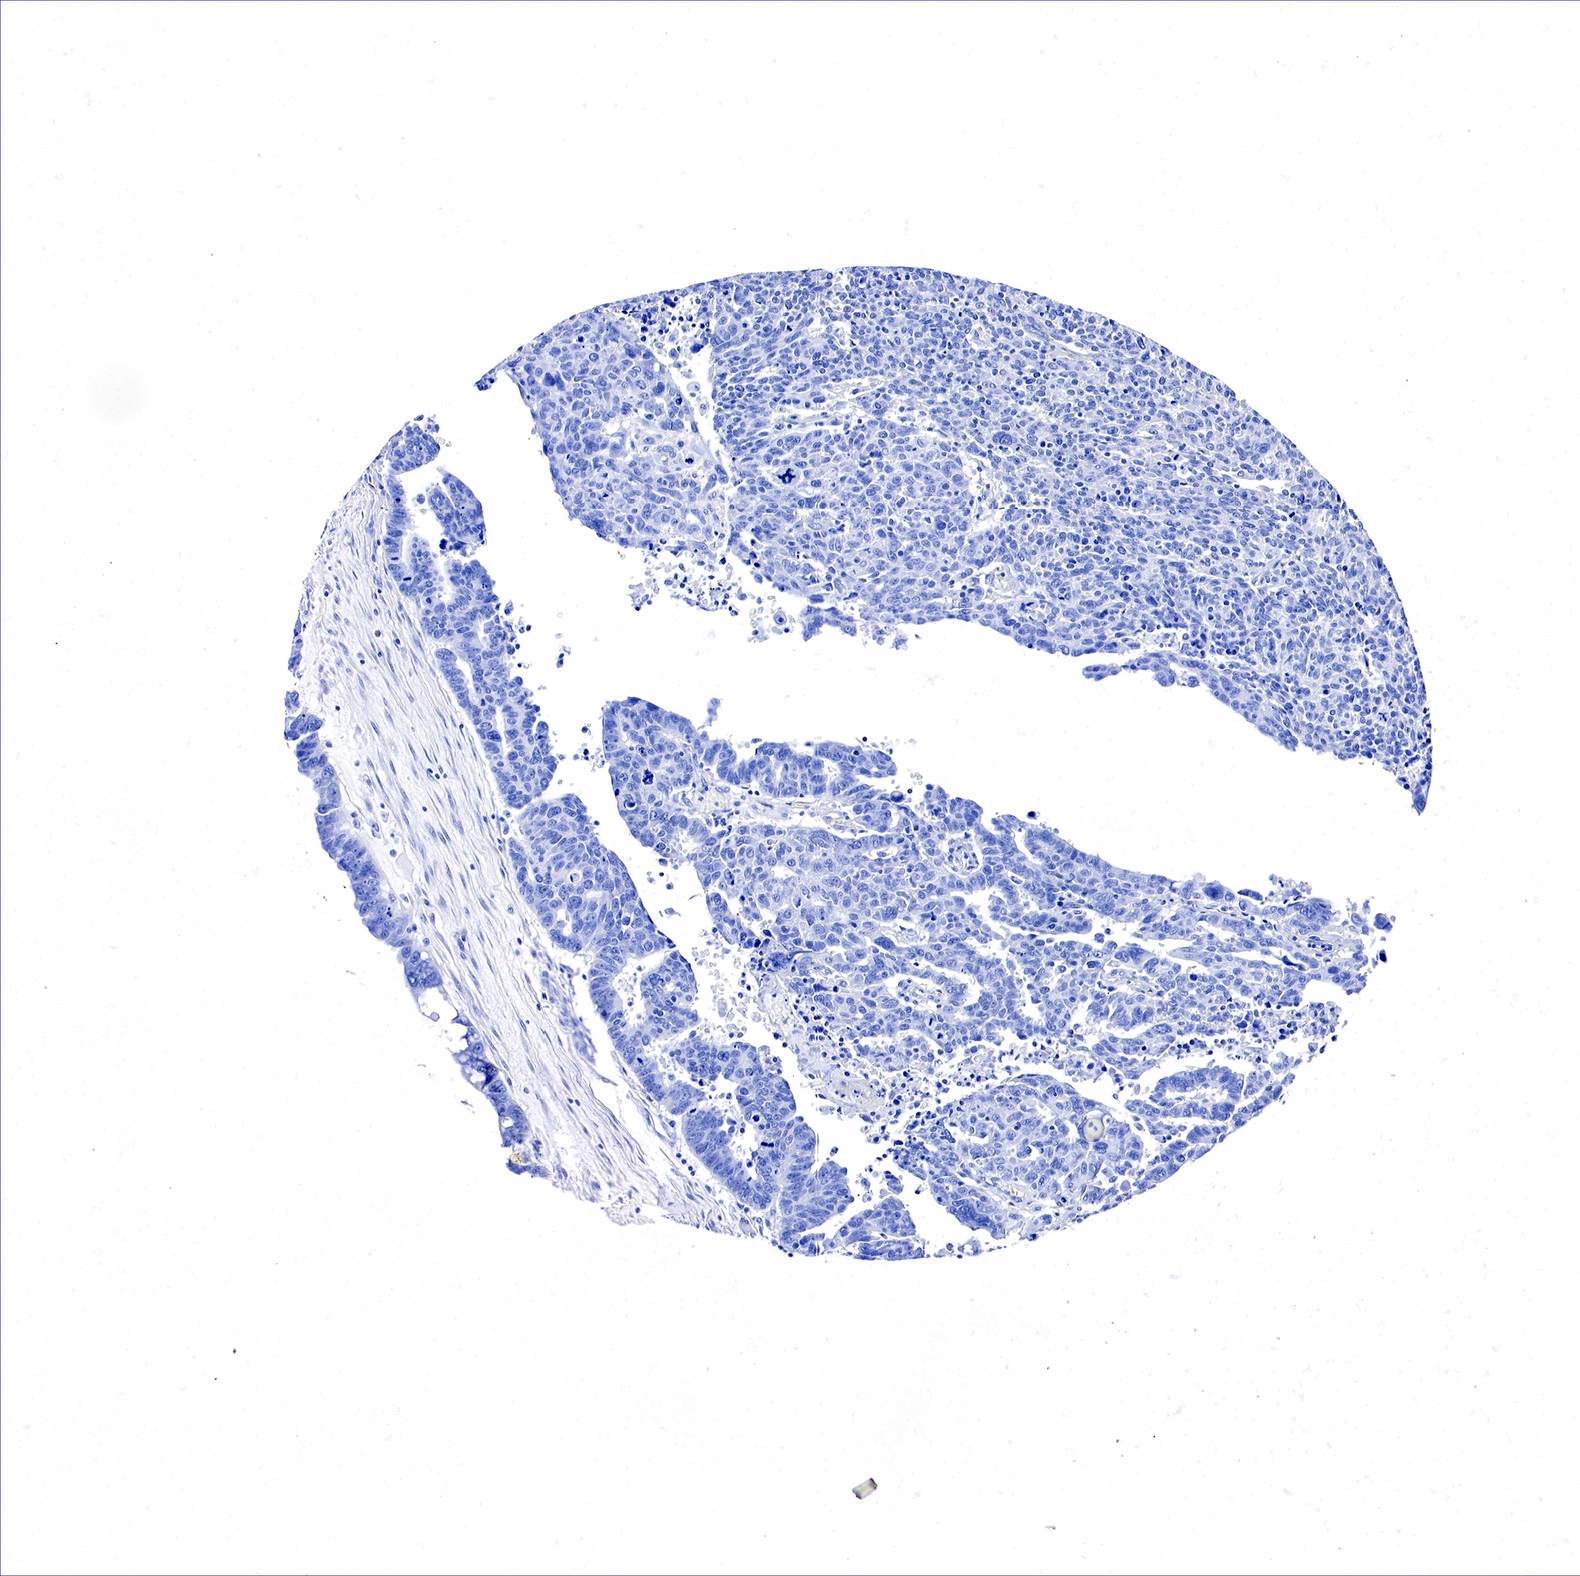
{"staining": {"intensity": "negative", "quantity": "none", "location": "none"}, "tissue": "ovarian cancer", "cell_type": "Tumor cells", "image_type": "cancer", "snomed": [{"axis": "morphology", "description": "Carcinoma, endometroid"}, {"axis": "morphology", "description": "Cystadenocarcinoma, serous, NOS"}, {"axis": "topography", "description": "Ovary"}], "caption": "Tumor cells show no significant protein expression in ovarian cancer (serous cystadenocarcinoma).", "gene": "ACP3", "patient": {"sex": "female", "age": 45}}